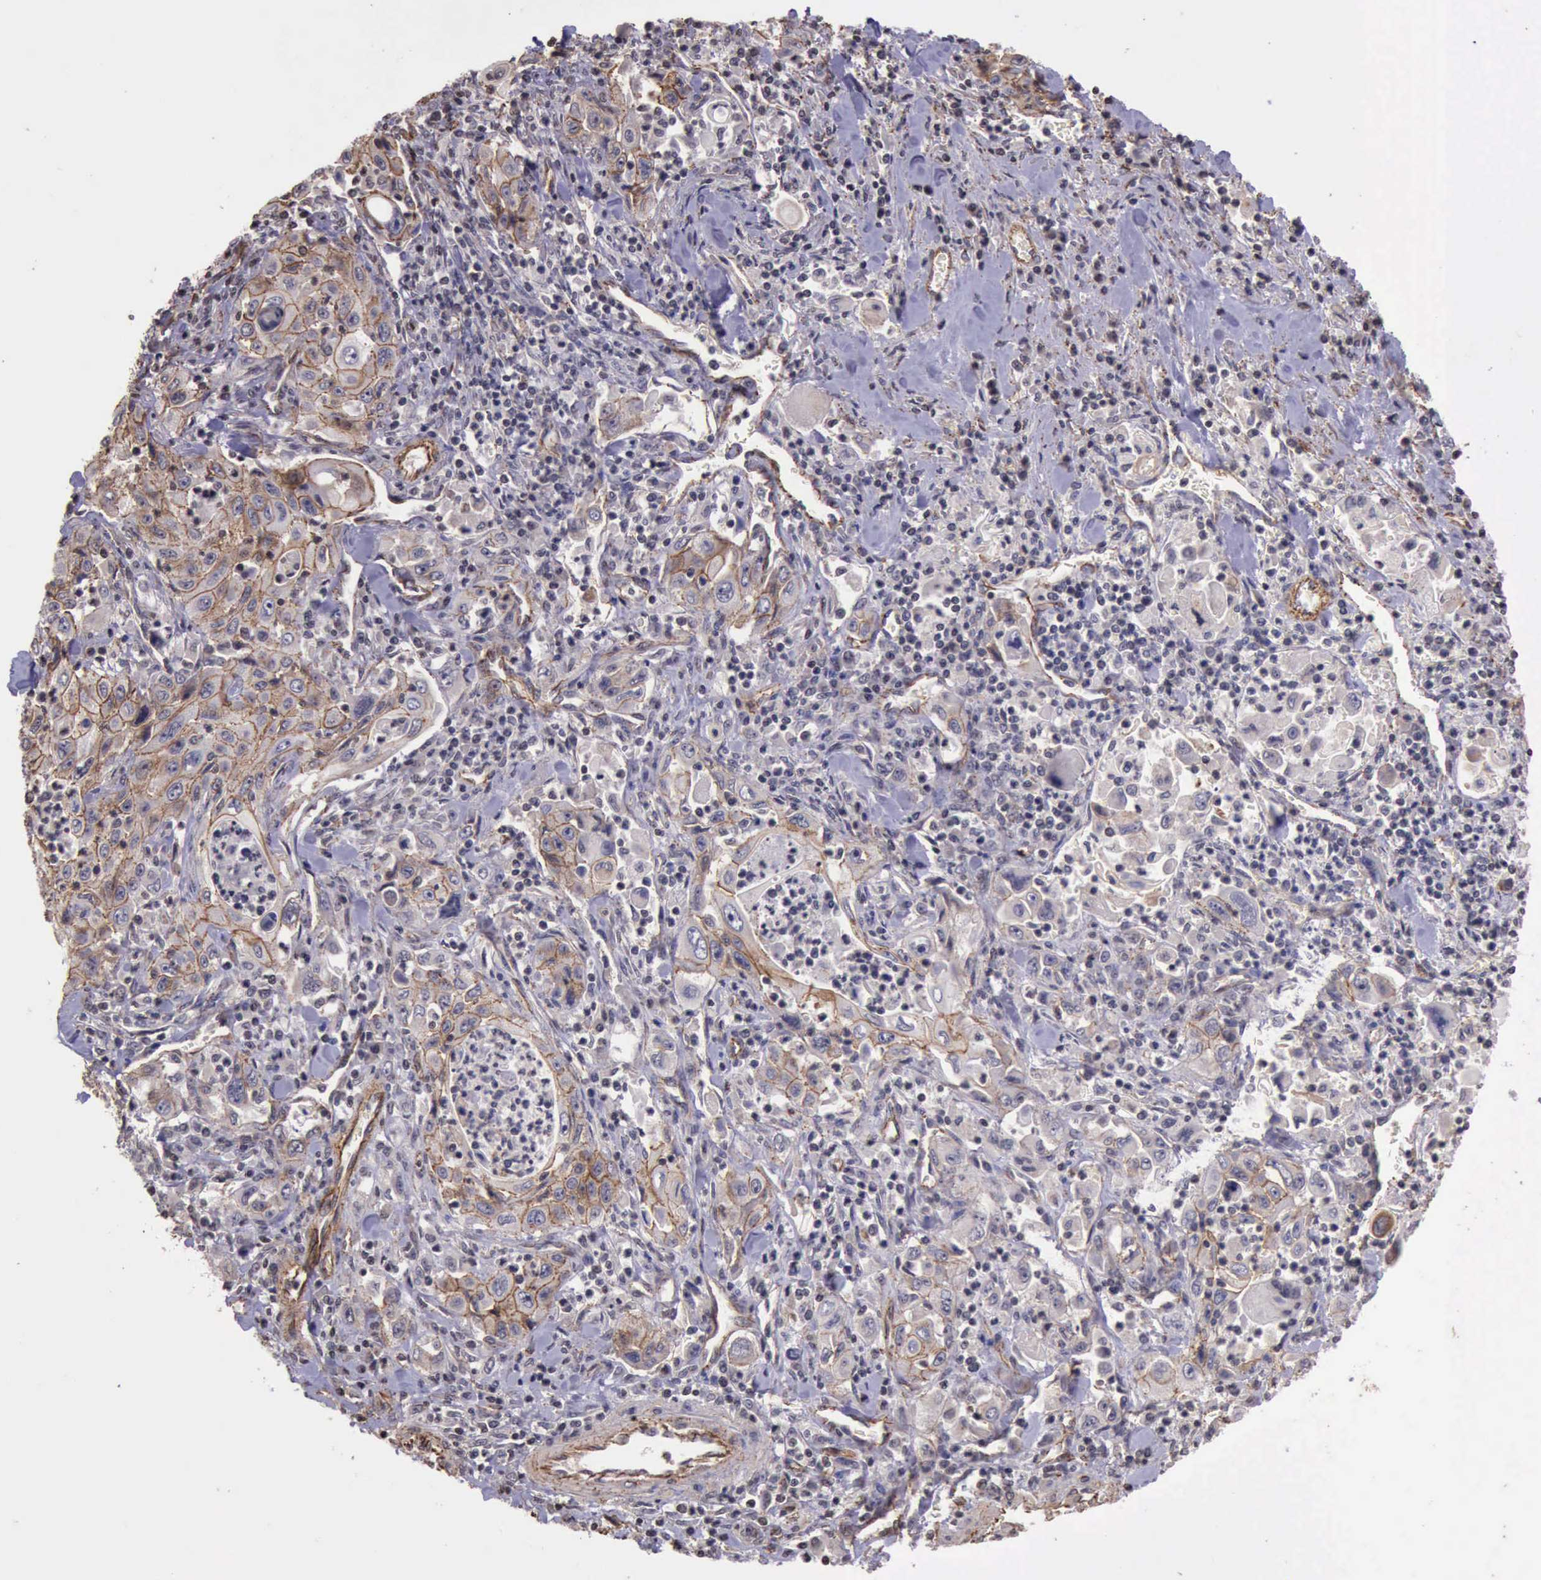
{"staining": {"intensity": "weak", "quantity": "25%-75%", "location": "cytoplasmic/membranous"}, "tissue": "pancreatic cancer", "cell_type": "Tumor cells", "image_type": "cancer", "snomed": [{"axis": "morphology", "description": "Adenocarcinoma, NOS"}, {"axis": "topography", "description": "Pancreas"}], "caption": "Adenocarcinoma (pancreatic) stained for a protein (brown) reveals weak cytoplasmic/membranous positive staining in about 25%-75% of tumor cells.", "gene": "CTNNB1", "patient": {"sex": "male", "age": 70}}